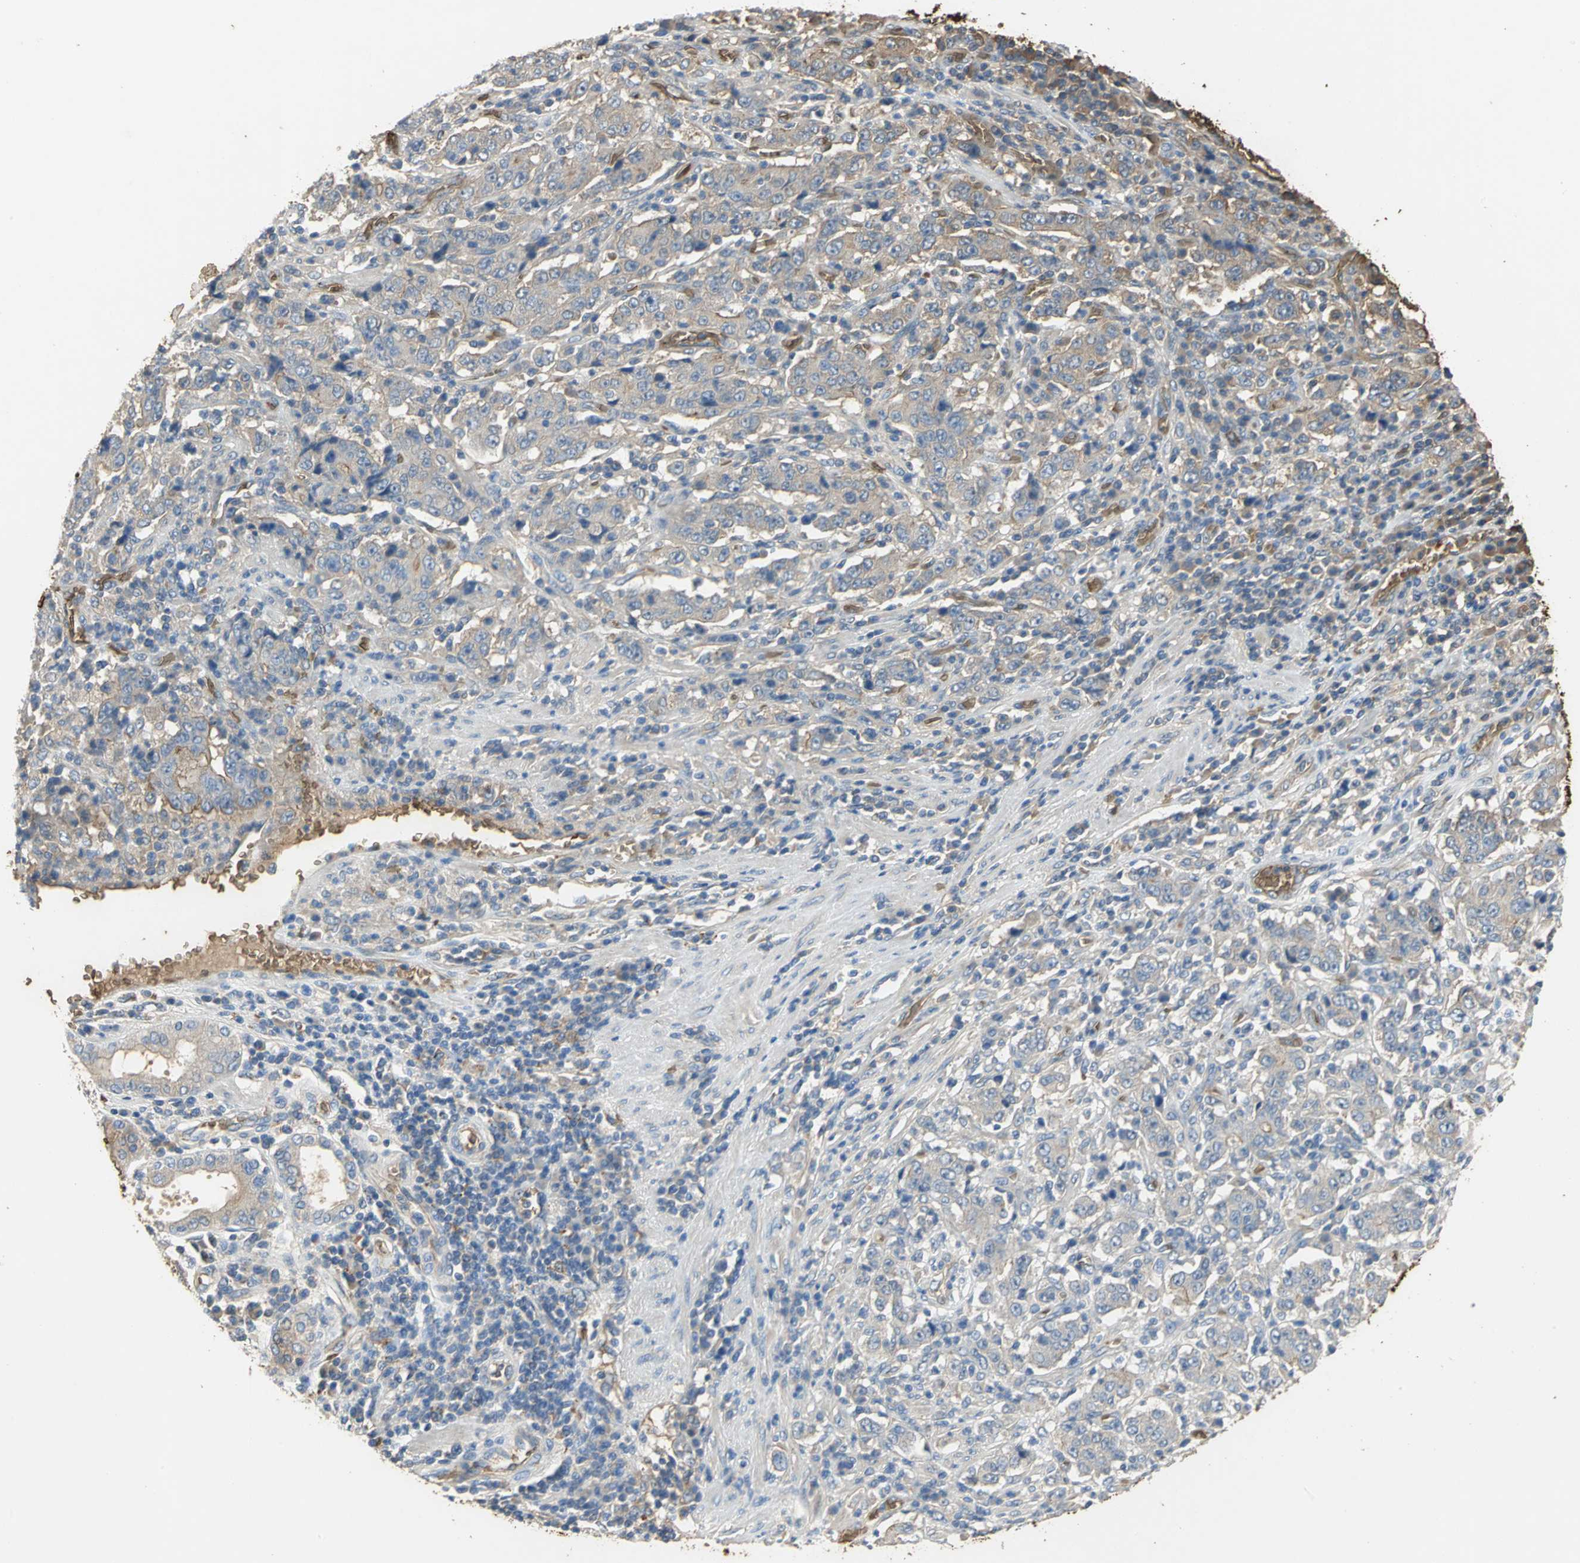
{"staining": {"intensity": "moderate", "quantity": ">75%", "location": "cytoplasmic/membranous"}, "tissue": "stomach cancer", "cell_type": "Tumor cells", "image_type": "cancer", "snomed": [{"axis": "morphology", "description": "Normal tissue, NOS"}, {"axis": "morphology", "description": "Adenocarcinoma, NOS"}, {"axis": "topography", "description": "Stomach, upper"}, {"axis": "topography", "description": "Stomach"}], "caption": "There is medium levels of moderate cytoplasmic/membranous staining in tumor cells of adenocarcinoma (stomach), as demonstrated by immunohistochemical staining (brown color).", "gene": "TREM1", "patient": {"sex": "male", "age": 59}}